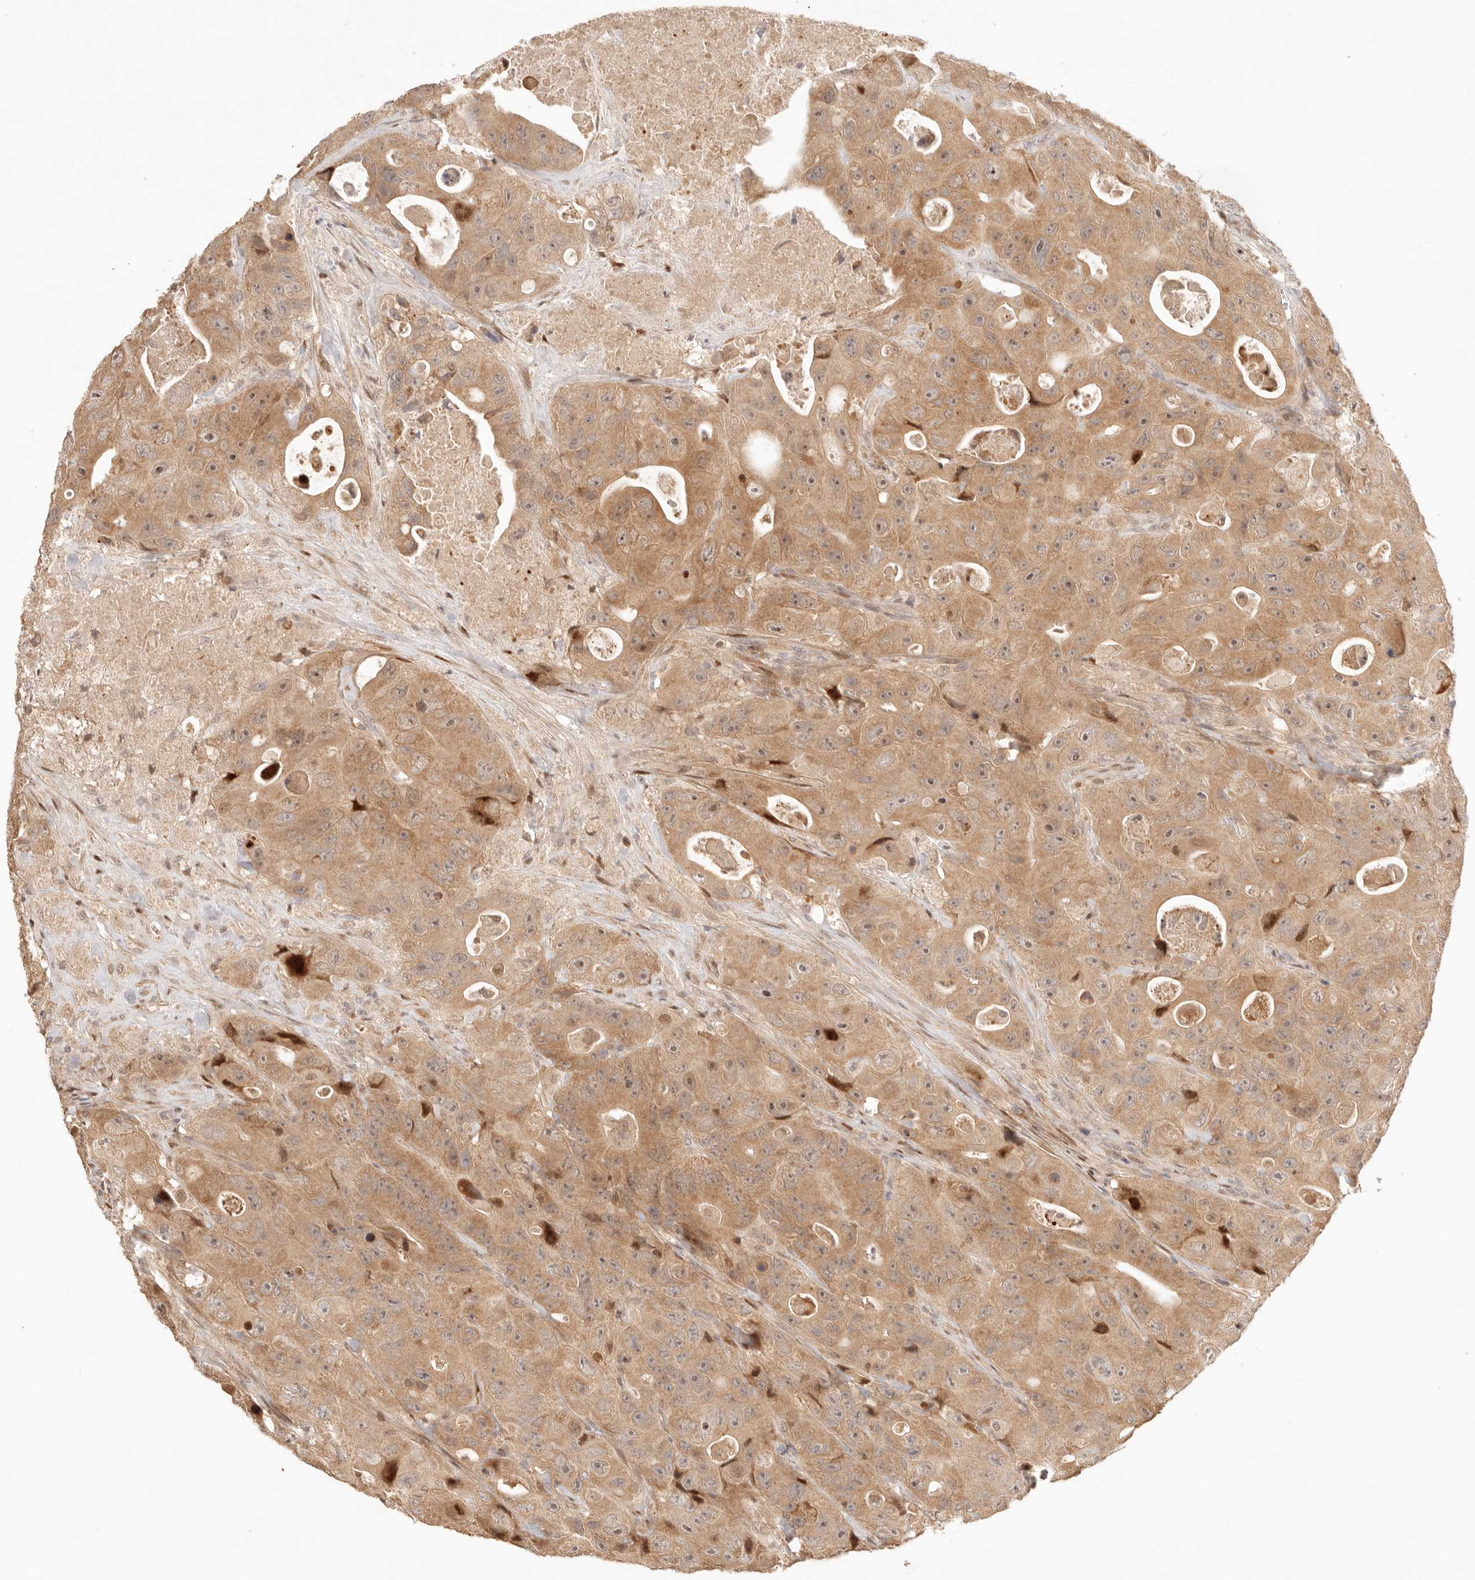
{"staining": {"intensity": "moderate", "quantity": ">75%", "location": "cytoplasmic/membranous"}, "tissue": "colorectal cancer", "cell_type": "Tumor cells", "image_type": "cancer", "snomed": [{"axis": "morphology", "description": "Adenocarcinoma, NOS"}, {"axis": "topography", "description": "Colon"}], "caption": "A histopathology image of colorectal adenocarcinoma stained for a protein shows moderate cytoplasmic/membranous brown staining in tumor cells.", "gene": "PHLDA3", "patient": {"sex": "female", "age": 46}}